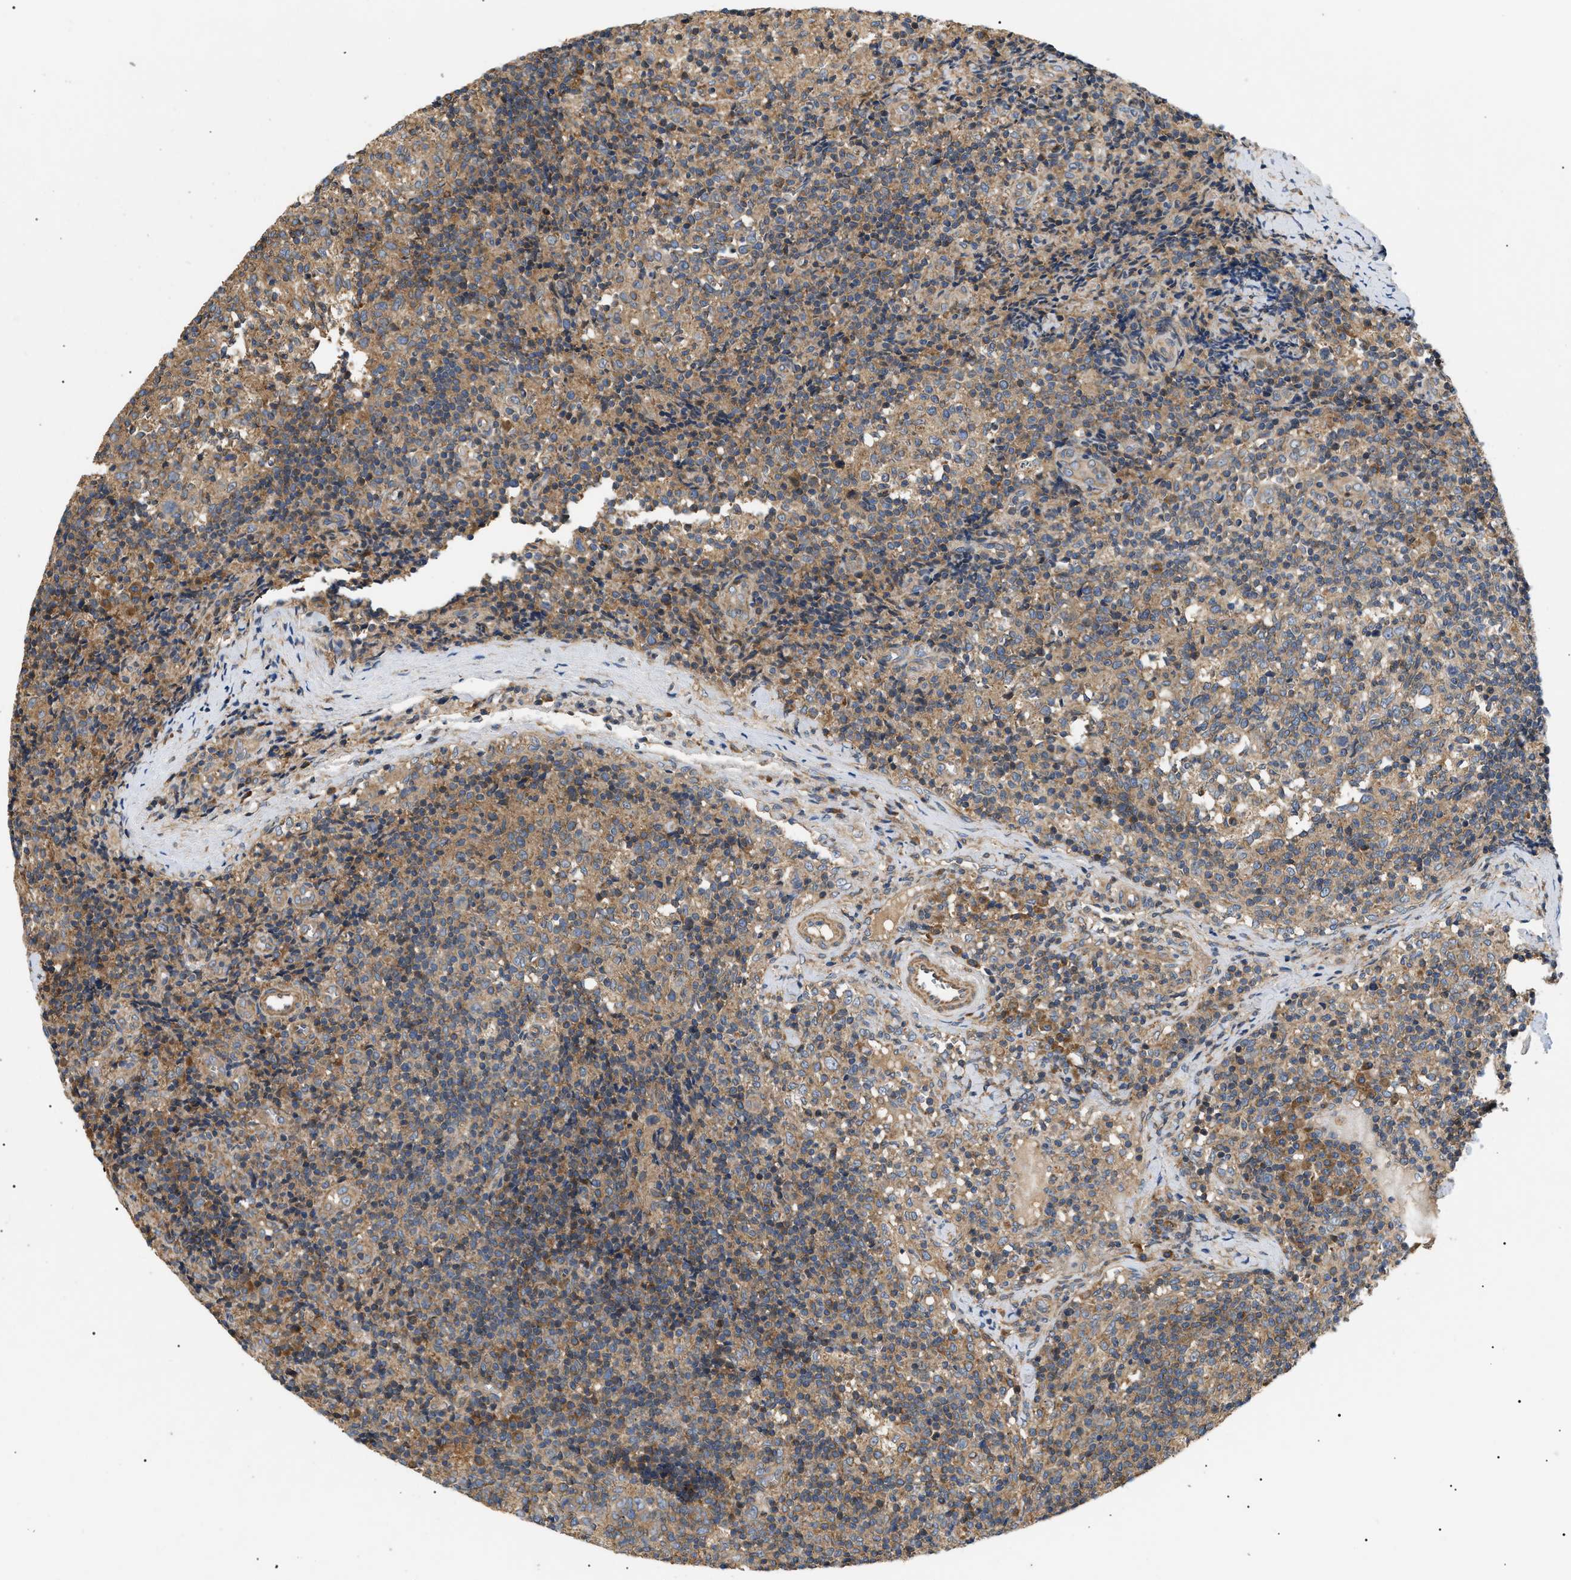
{"staining": {"intensity": "weak", "quantity": ">75%", "location": "cytoplasmic/membranous"}, "tissue": "lymph node", "cell_type": "Germinal center cells", "image_type": "normal", "snomed": [{"axis": "morphology", "description": "Normal tissue, NOS"}, {"axis": "morphology", "description": "Inflammation, NOS"}, {"axis": "topography", "description": "Lymph node"}], "caption": "Protein expression analysis of benign human lymph node reveals weak cytoplasmic/membranous positivity in approximately >75% of germinal center cells. (Stains: DAB in brown, nuclei in blue, Microscopy: brightfield microscopy at high magnification).", "gene": "PPM1B", "patient": {"sex": "male", "age": 55}}